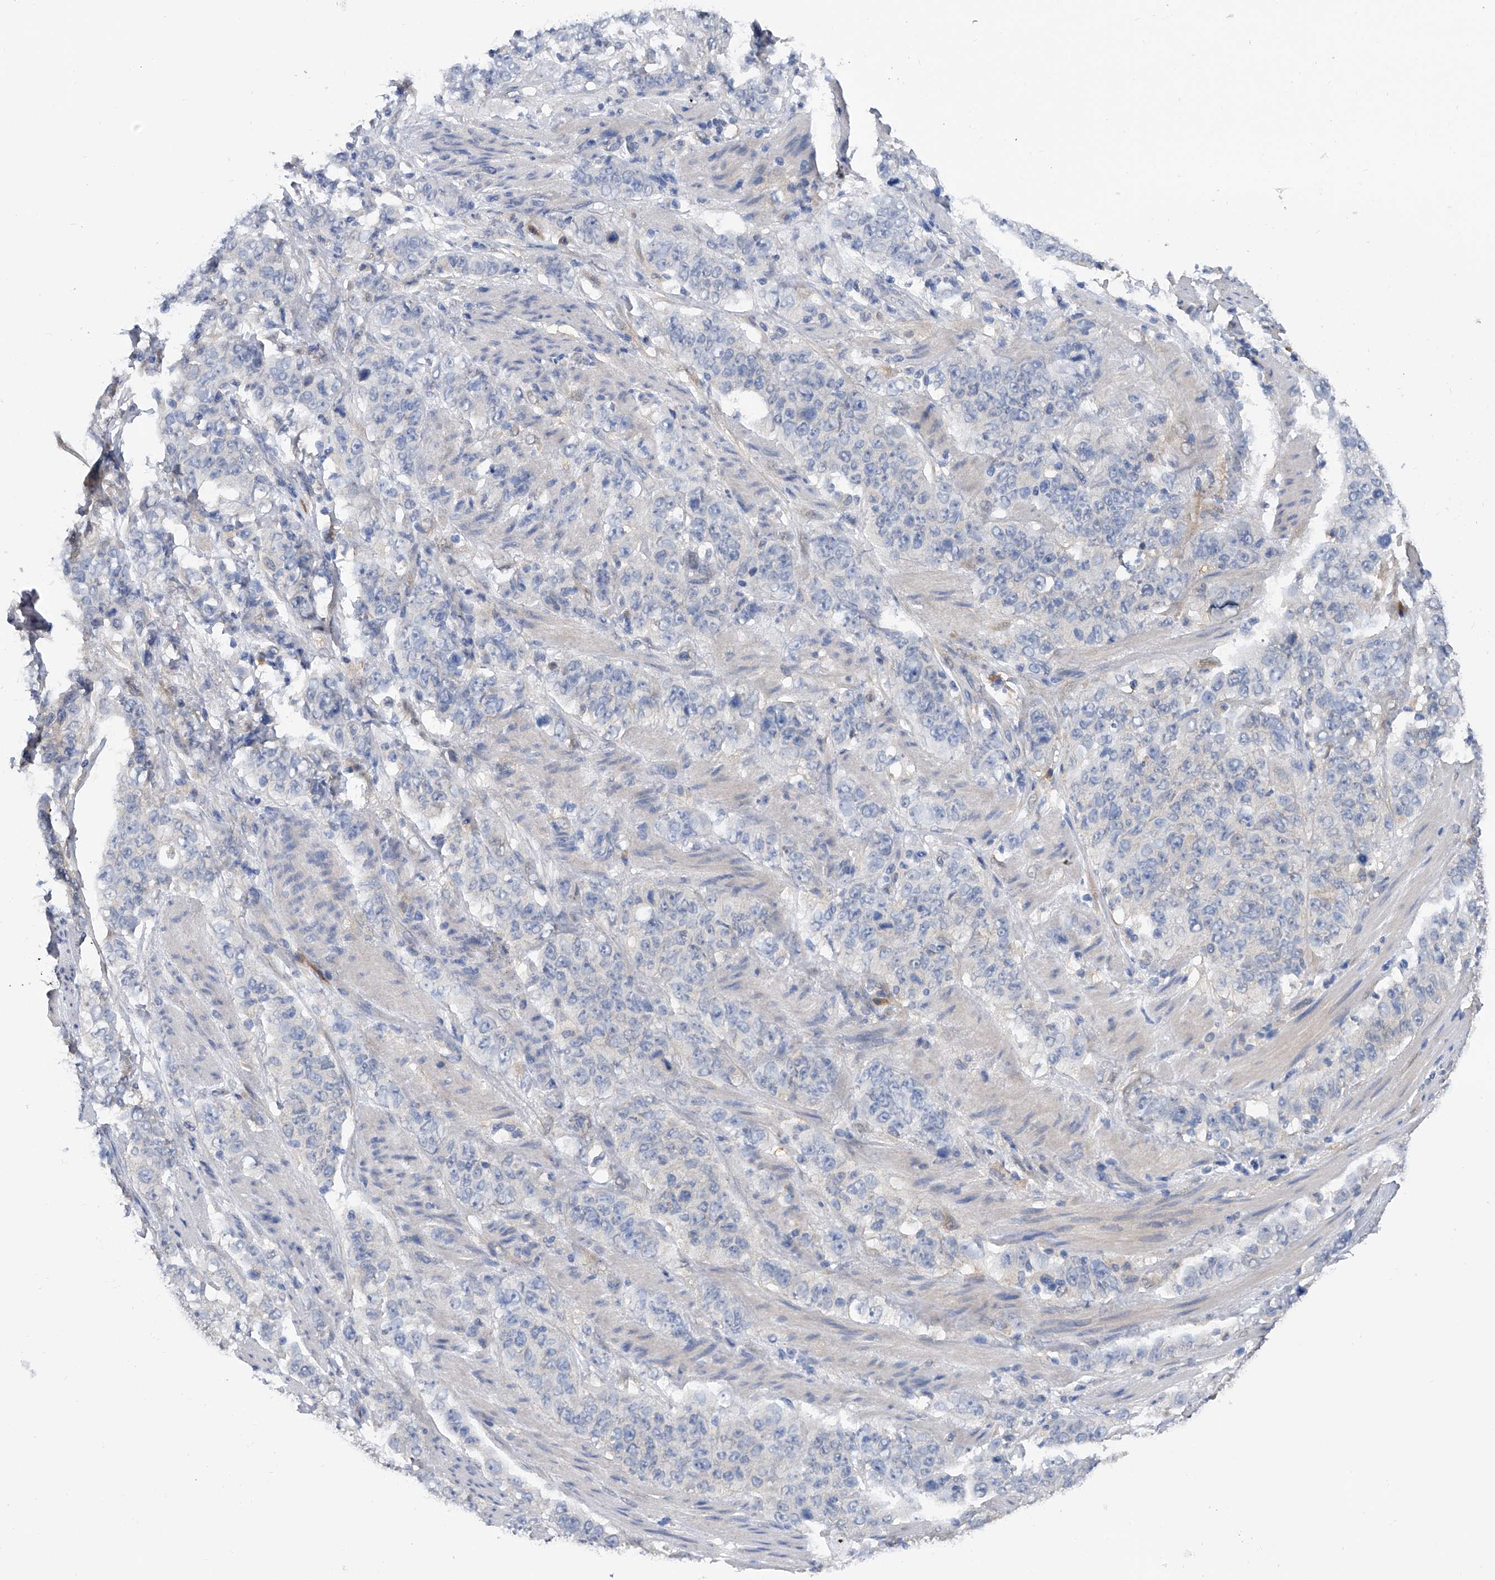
{"staining": {"intensity": "negative", "quantity": "none", "location": "none"}, "tissue": "stomach cancer", "cell_type": "Tumor cells", "image_type": "cancer", "snomed": [{"axis": "morphology", "description": "Adenocarcinoma, NOS"}, {"axis": "topography", "description": "Stomach"}], "caption": "Immunohistochemistry (IHC) image of neoplastic tissue: stomach adenocarcinoma stained with DAB reveals no significant protein expression in tumor cells. Brightfield microscopy of IHC stained with DAB (brown) and hematoxylin (blue), captured at high magnification.", "gene": "PGM3", "patient": {"sex": "male", "age": 48}}